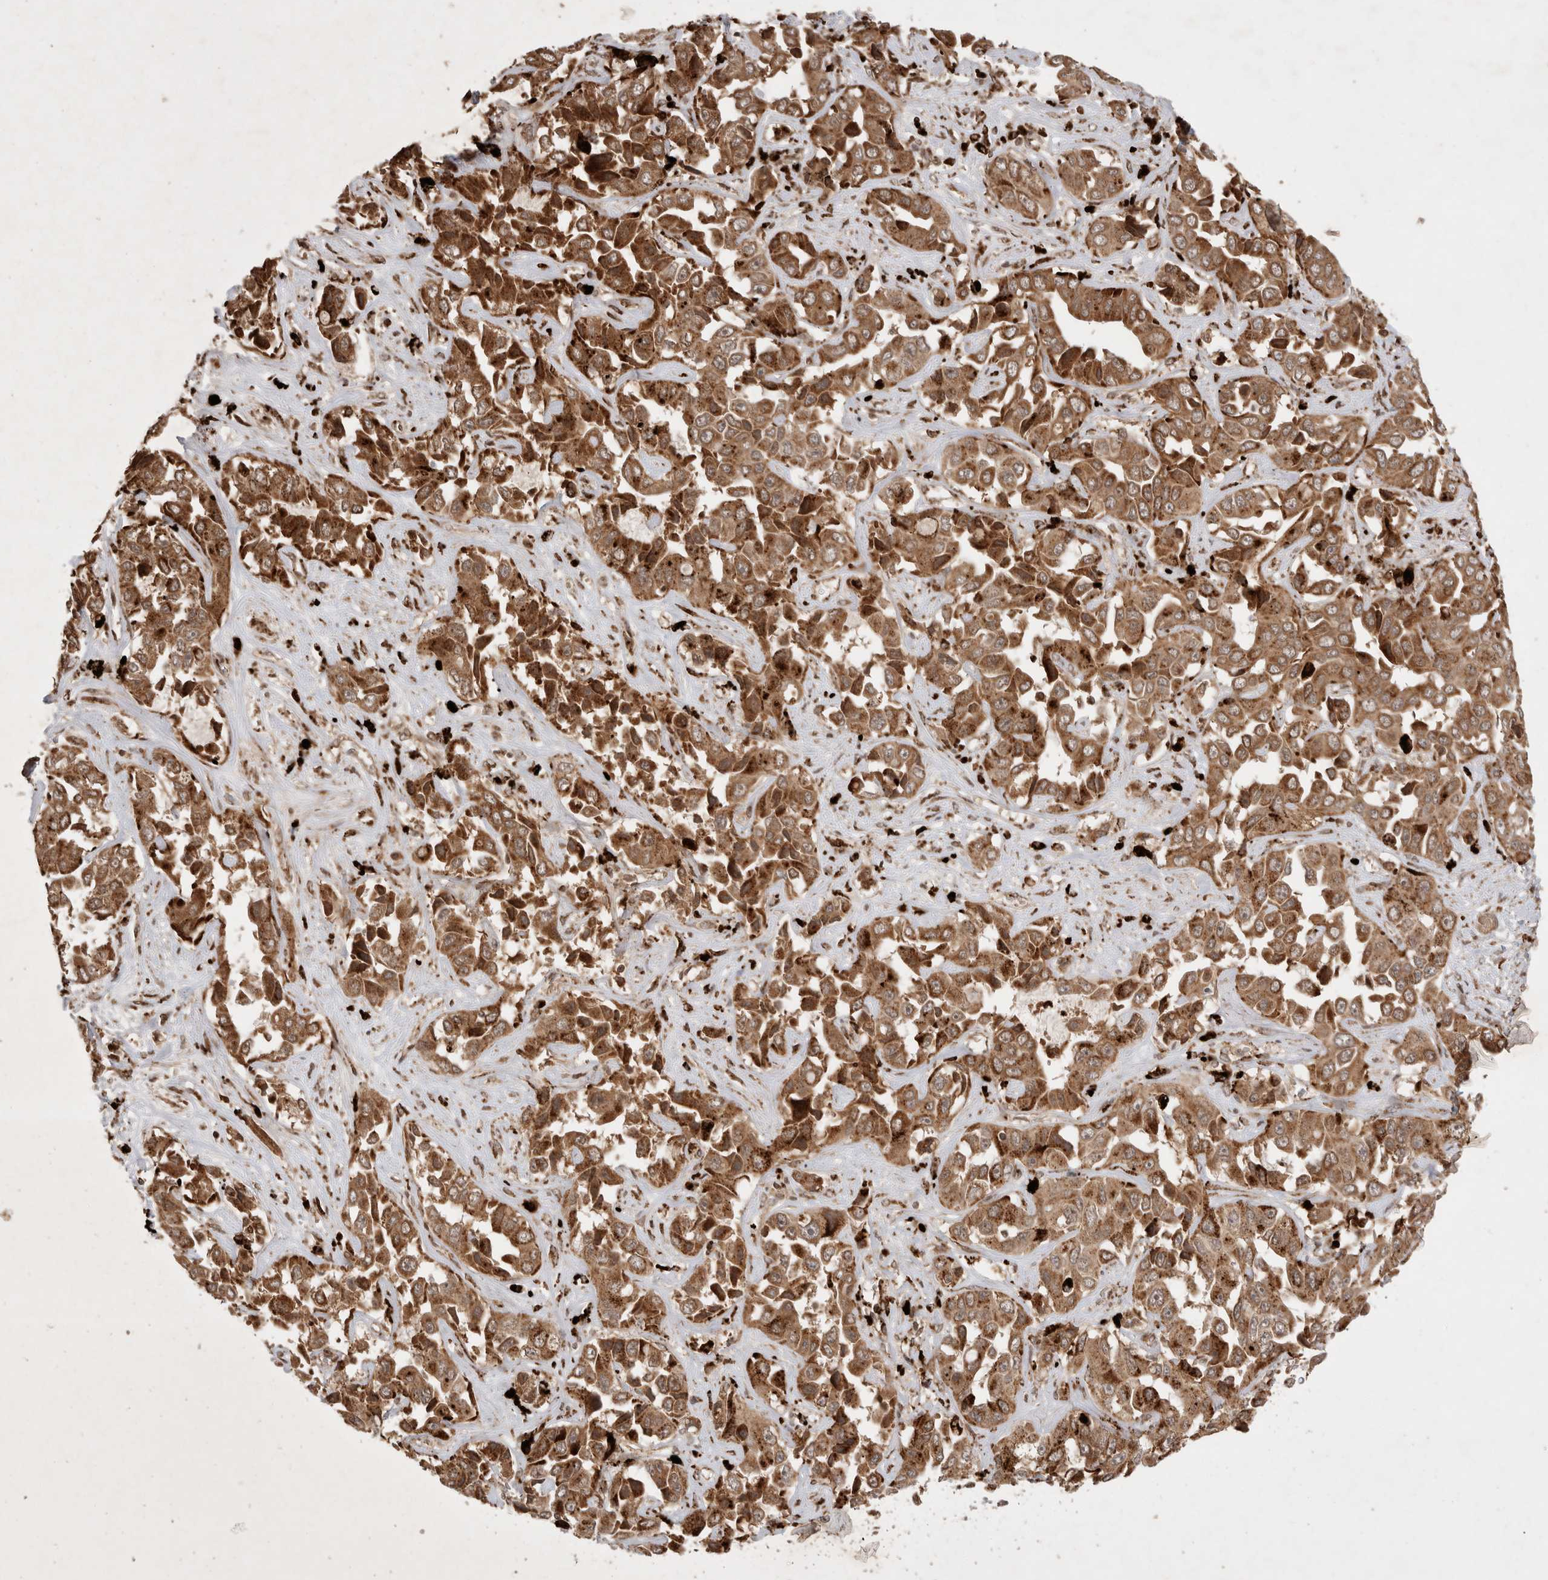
{"staining": {"intensity": "strong", "quantity": ">75%", "location": "cytoplasmic/membranous"}, "tissue": "liver cancer", "cell_type": "Tumor cells", "image_type": "cancer", "snomed": [{"axis": "morphology", "description": "Cholangiocarcinoma"}, {"axis": "topography", "description": "Liver"}], "caption": "Liver cancer was stained to show a protein in brown. There is high levels of strong cytoplasmic/membranous expression in about >75% of tumor cells.", "gene": "FAM221A", "patient": {"sex": "female", "age": 52}}